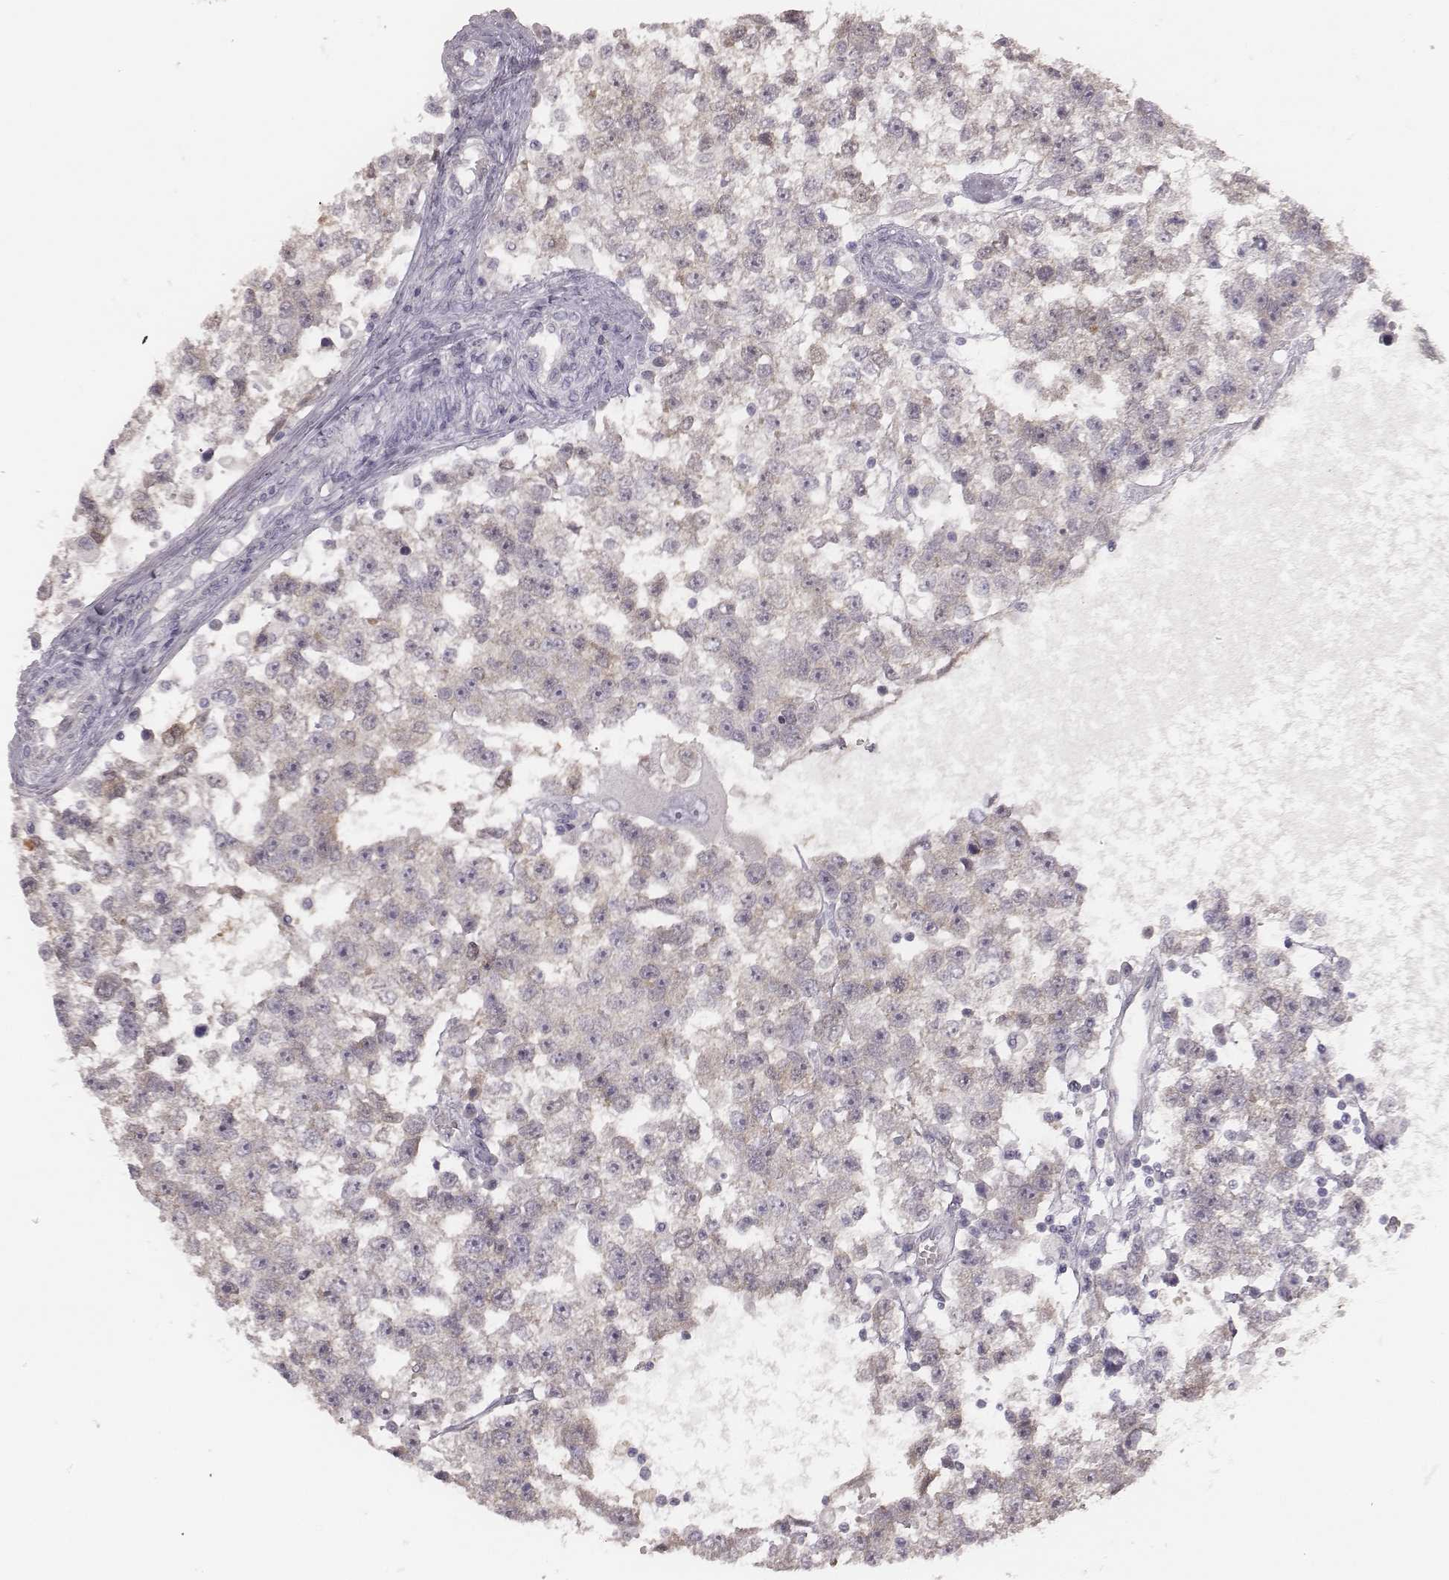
{"staining": {"intensity": "negative", "quantity": "none", "location": "none"}, "tissue": "testis cancer", "cell_type": "Tumor cells", "image_type": "cancer", "snomed": [{"axis": "morphology", "description": "Seminoma, NOS"}, {"axis": "topography", "description": "Testis"}], "caption": "High power microscopy histopathology image of an IHC micrograph of testis cancer, revealing no significant expression in tumor cells.", "gene": "PBK", "patient": {"sex": "male", "age": 34}}